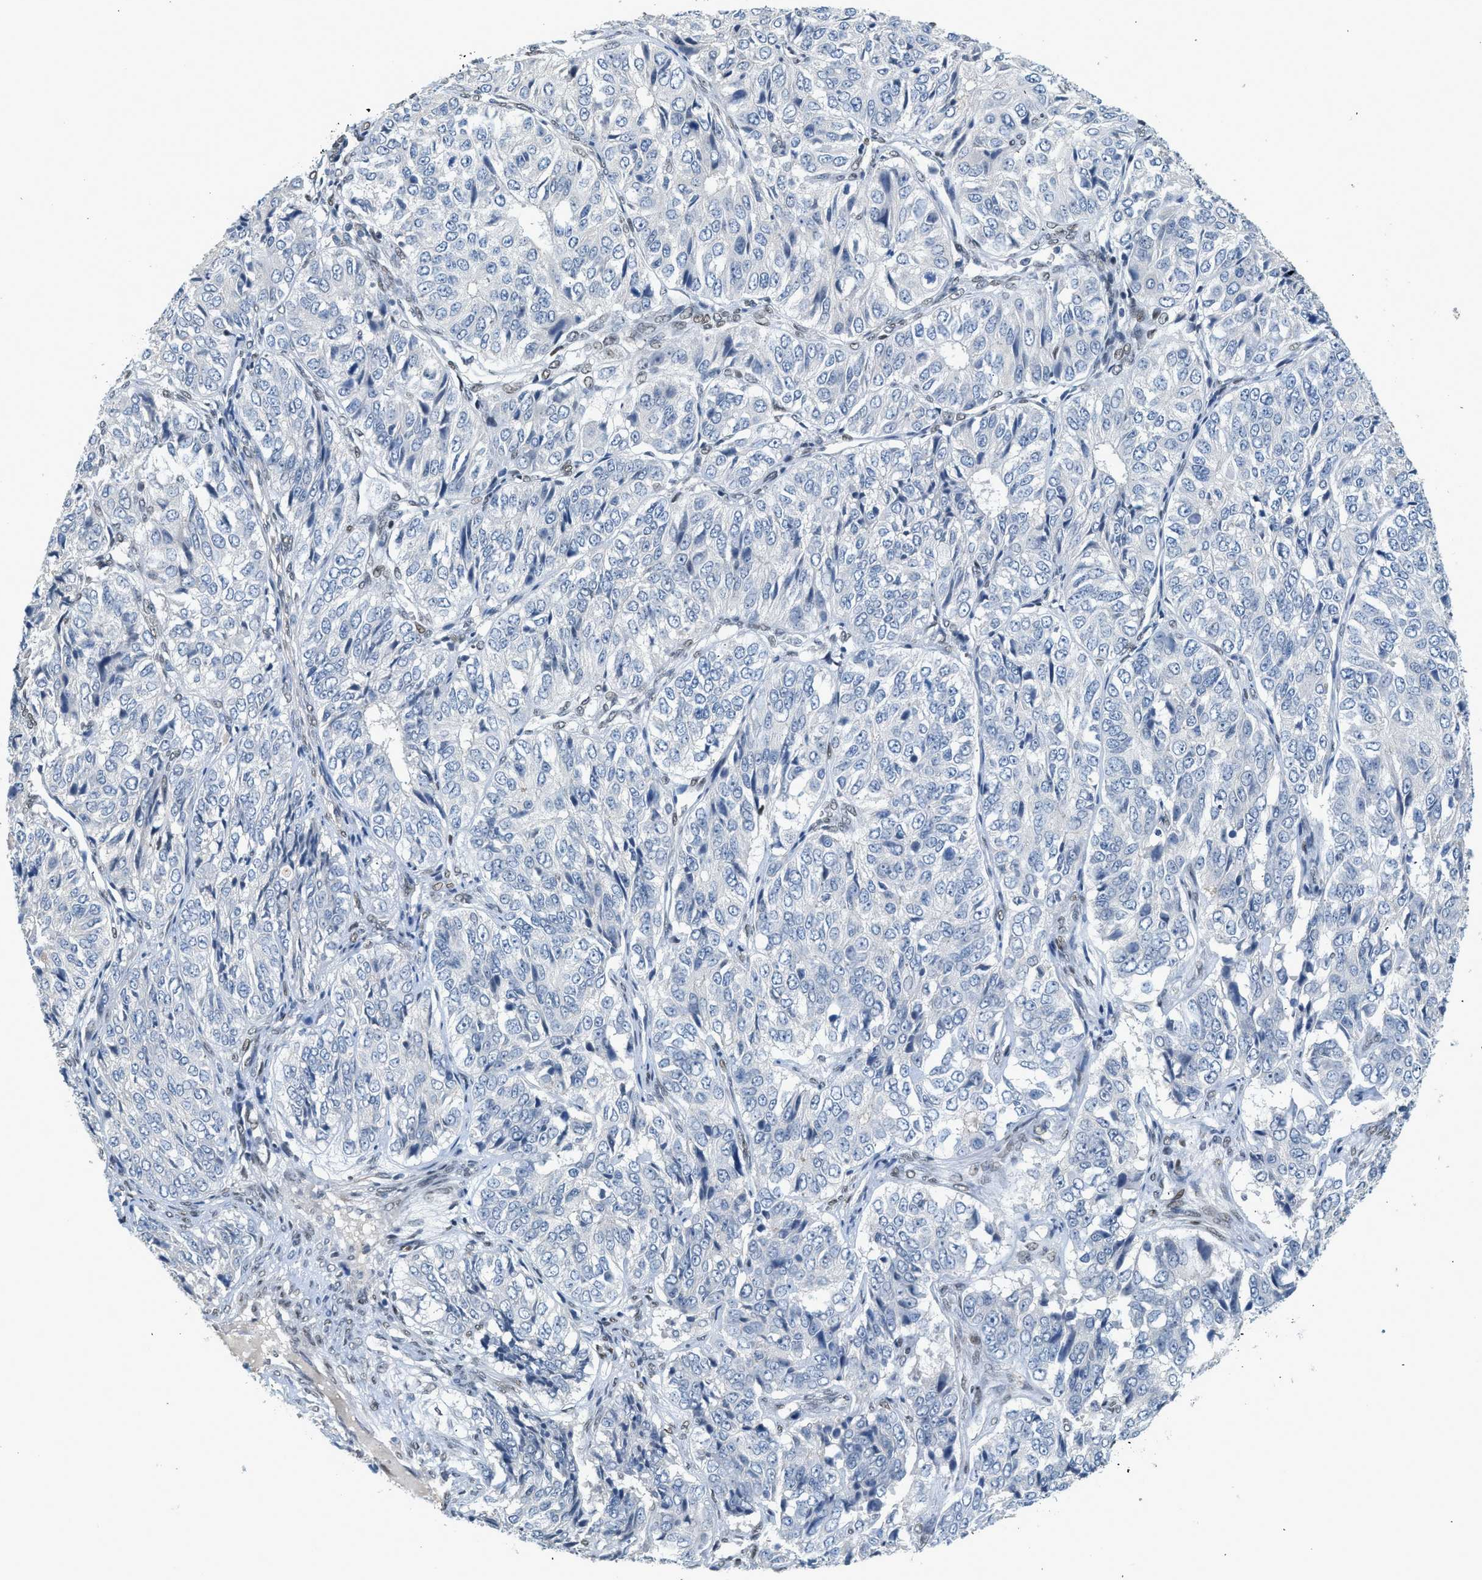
{"staining": {"intensity": "negative", "quantity": "none", "location": "none"}, "tissue": "ovarian cancer", "cell_type": "Tumor cells", "image_type": "cancer", "snomed": [{"axis": "morphology", "description": "Carcinoma, endometroid"}, {"axis": "topography", "description": "Ovary"}], "caption": "IHC histopathology image of neoplastic tissue: endometroid carcinoma (ovarian) stained with DAB exhibits no significant protein positivity in tumor cells.", "gene": "ZBTB20", "patient": {"sex": "female", "age": 51}}